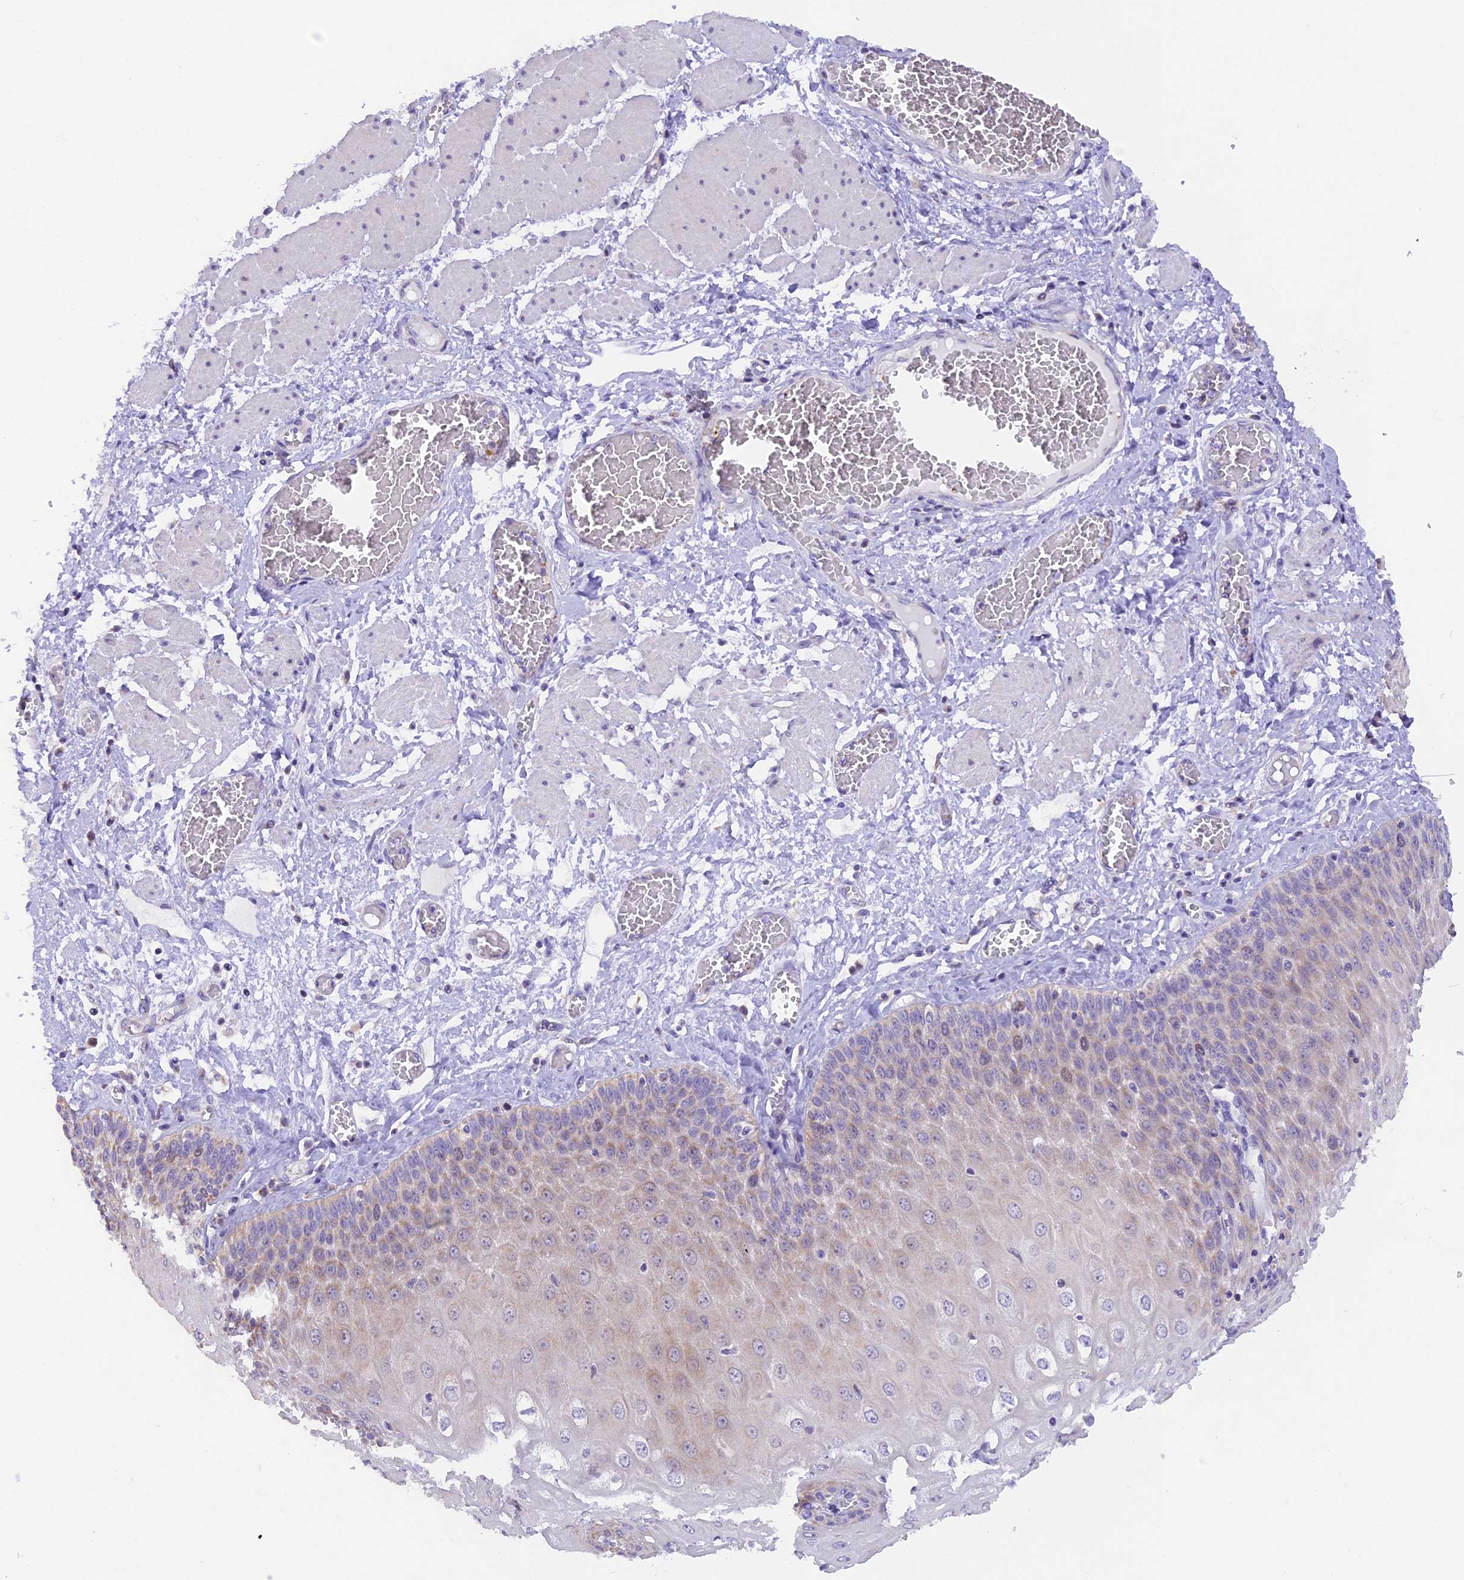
{"staining": {"intensity": "weak", "quantity": "<25%", "location": "cytoplasmic/membranous"}, "tissue": "esophagus", "cell_type": "Squamous epithelial cells", "image_type": "normal", "snomed": [{"axis": "morphology", "description": "Normal tissue, NOS"}, {"axis": "topography", "description": "Esophagus"}], "caption": "The immunohistochemistry (IHC) image has no significant expression in squamous epithelial cells of esophagus. The staining was performed using DAB to visualize the protein expression in brown, while the nuclei were stained in blue with hematoxylin (Magnification: 20x).", "gene": "PKIA", "patient": {"sex": "male", "age": 60}}